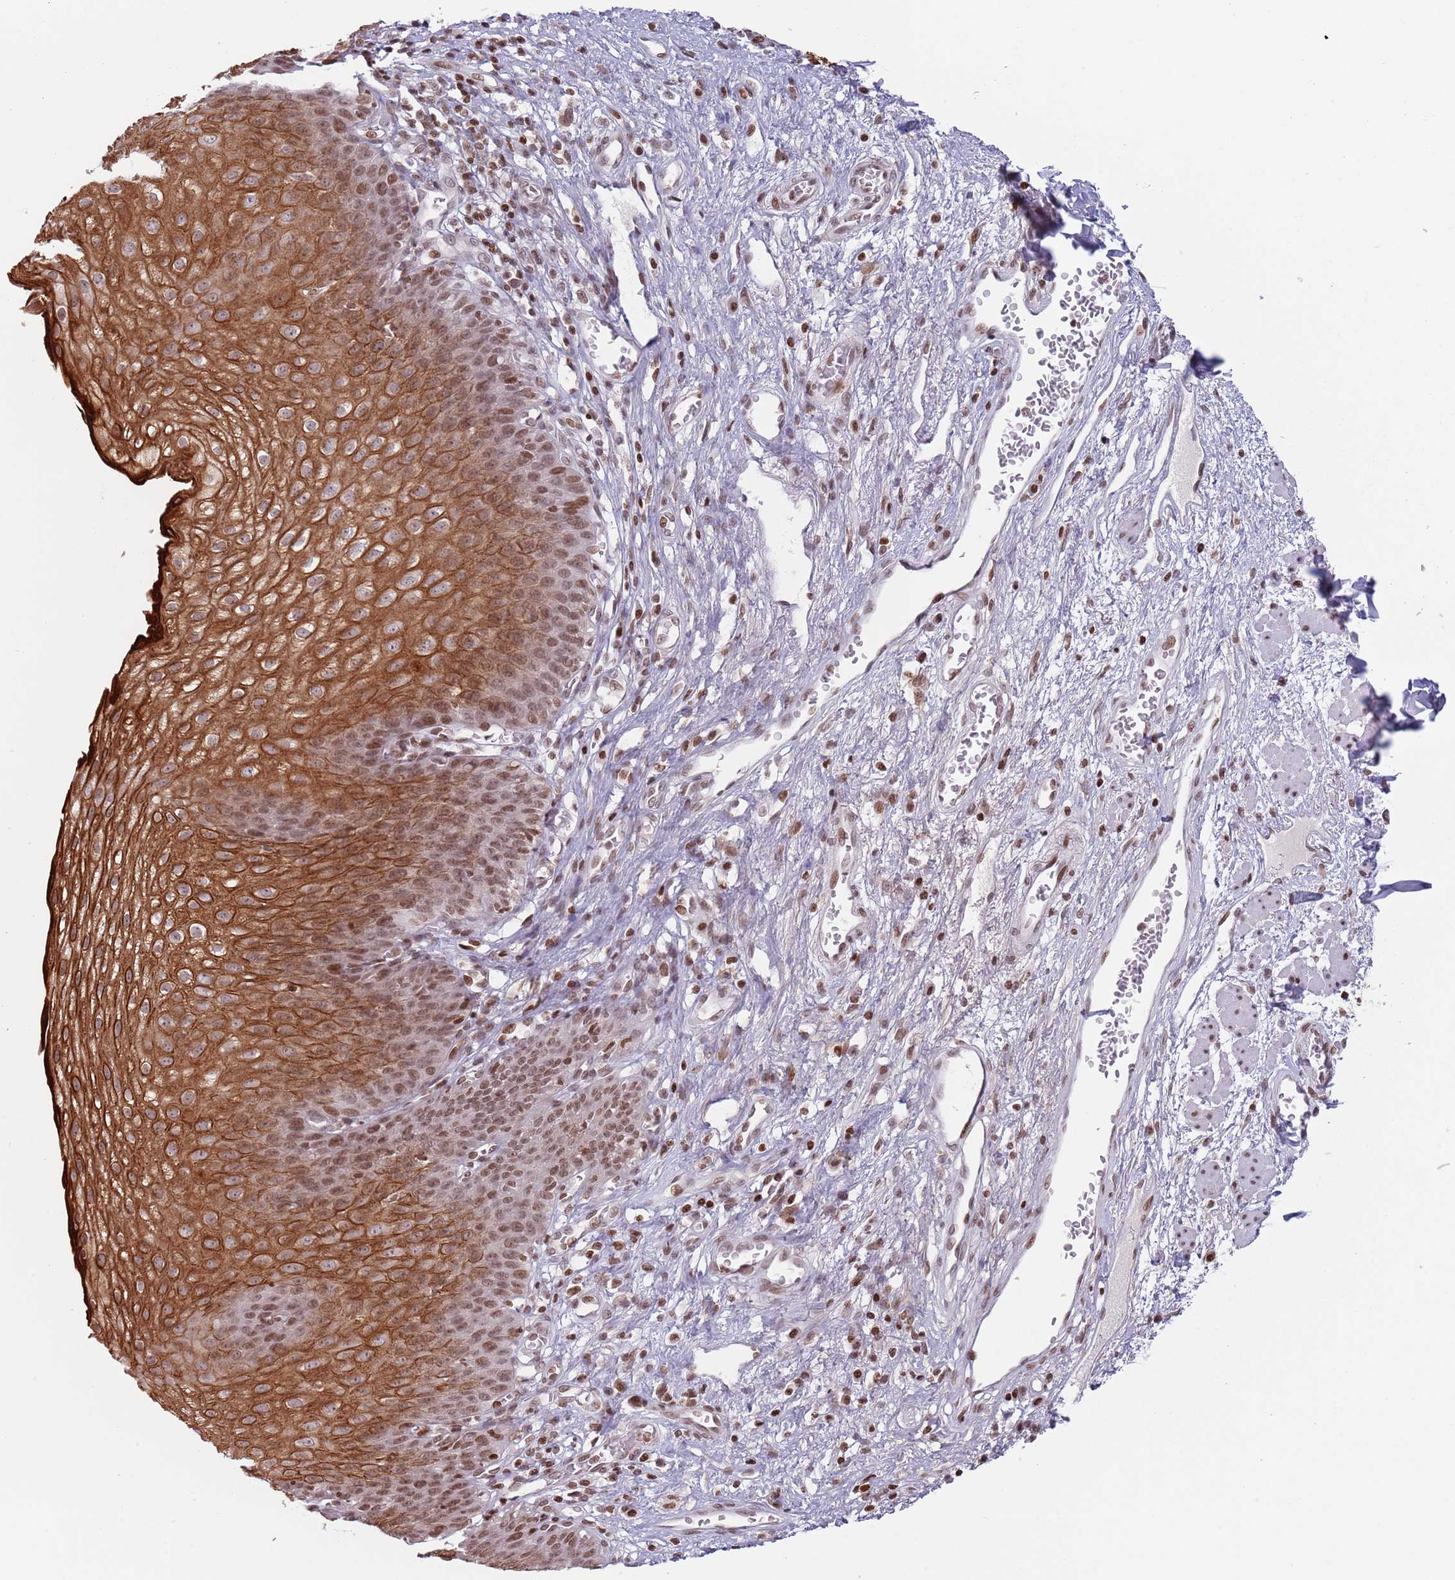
{"staining": {"intensity": "strong", "quantity": ">75%", "location": "cytoplasmic/membranous,nuclear"}, "tissue": "esophagus", "cell_type": "Squamous epithelial cells", "image_type": "normal", "snomed": [{"axis": "morphology", "description": "Normal tissue, NOS"}, {"axis": "topography", "description": "Esophagus"}], "caption": "Immunohistochemistry staining of unremarkable esophagus, which displays high levels of strong cytoplasmic/membranous,nuclear positivity in approximately >75% of squamous epithelial cells indicating strong cytoplasmic/membranous,nuclear protein staining. The staining was performed using DAB (3,3'-diaminobenzidine) (brown) for protein detection and nuclei were counterstained in hematoxylin (blue).", "gene": "SH3RF3", "patient": {"sex": "male", "age": 71}}